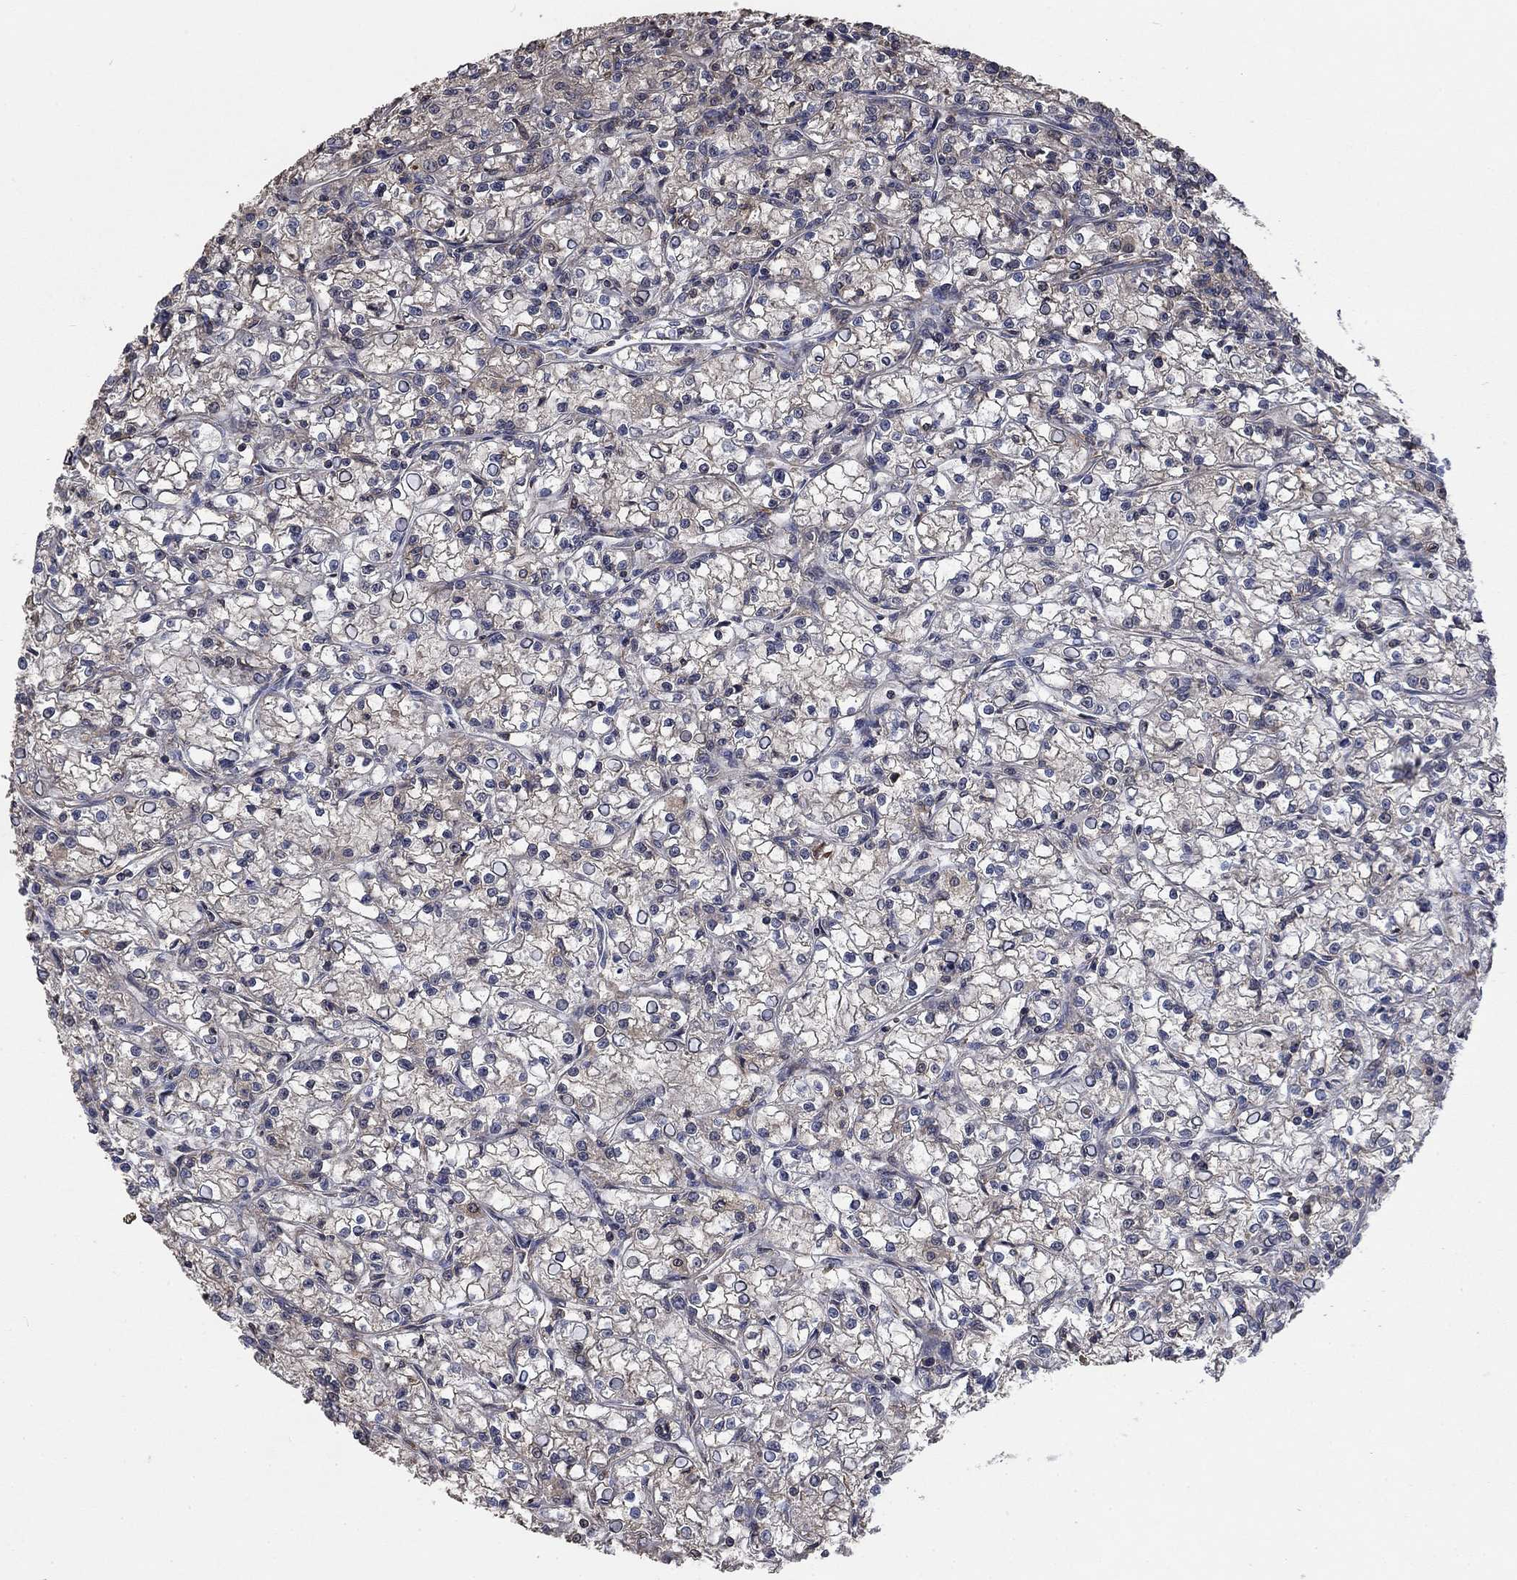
{"staining": {"intensity": "negative", "quantity": "none", "location": "none"}, "tissue": "renal cancer", "cell_type": "Tumor cells", "image_type": "cancer", "snomed": [{"axis": "morphology", "description": "Adenocarcinoma, NOS"}, {"axis": "topography", "description": "Kidney"}], "caption": "This is an immunohistochemistry micrograph of human adenocarcinoma (renal). There is no staining in tumor cells.", "gene": "PDE3A", "patient": {"sex": "female", "age": 59}}